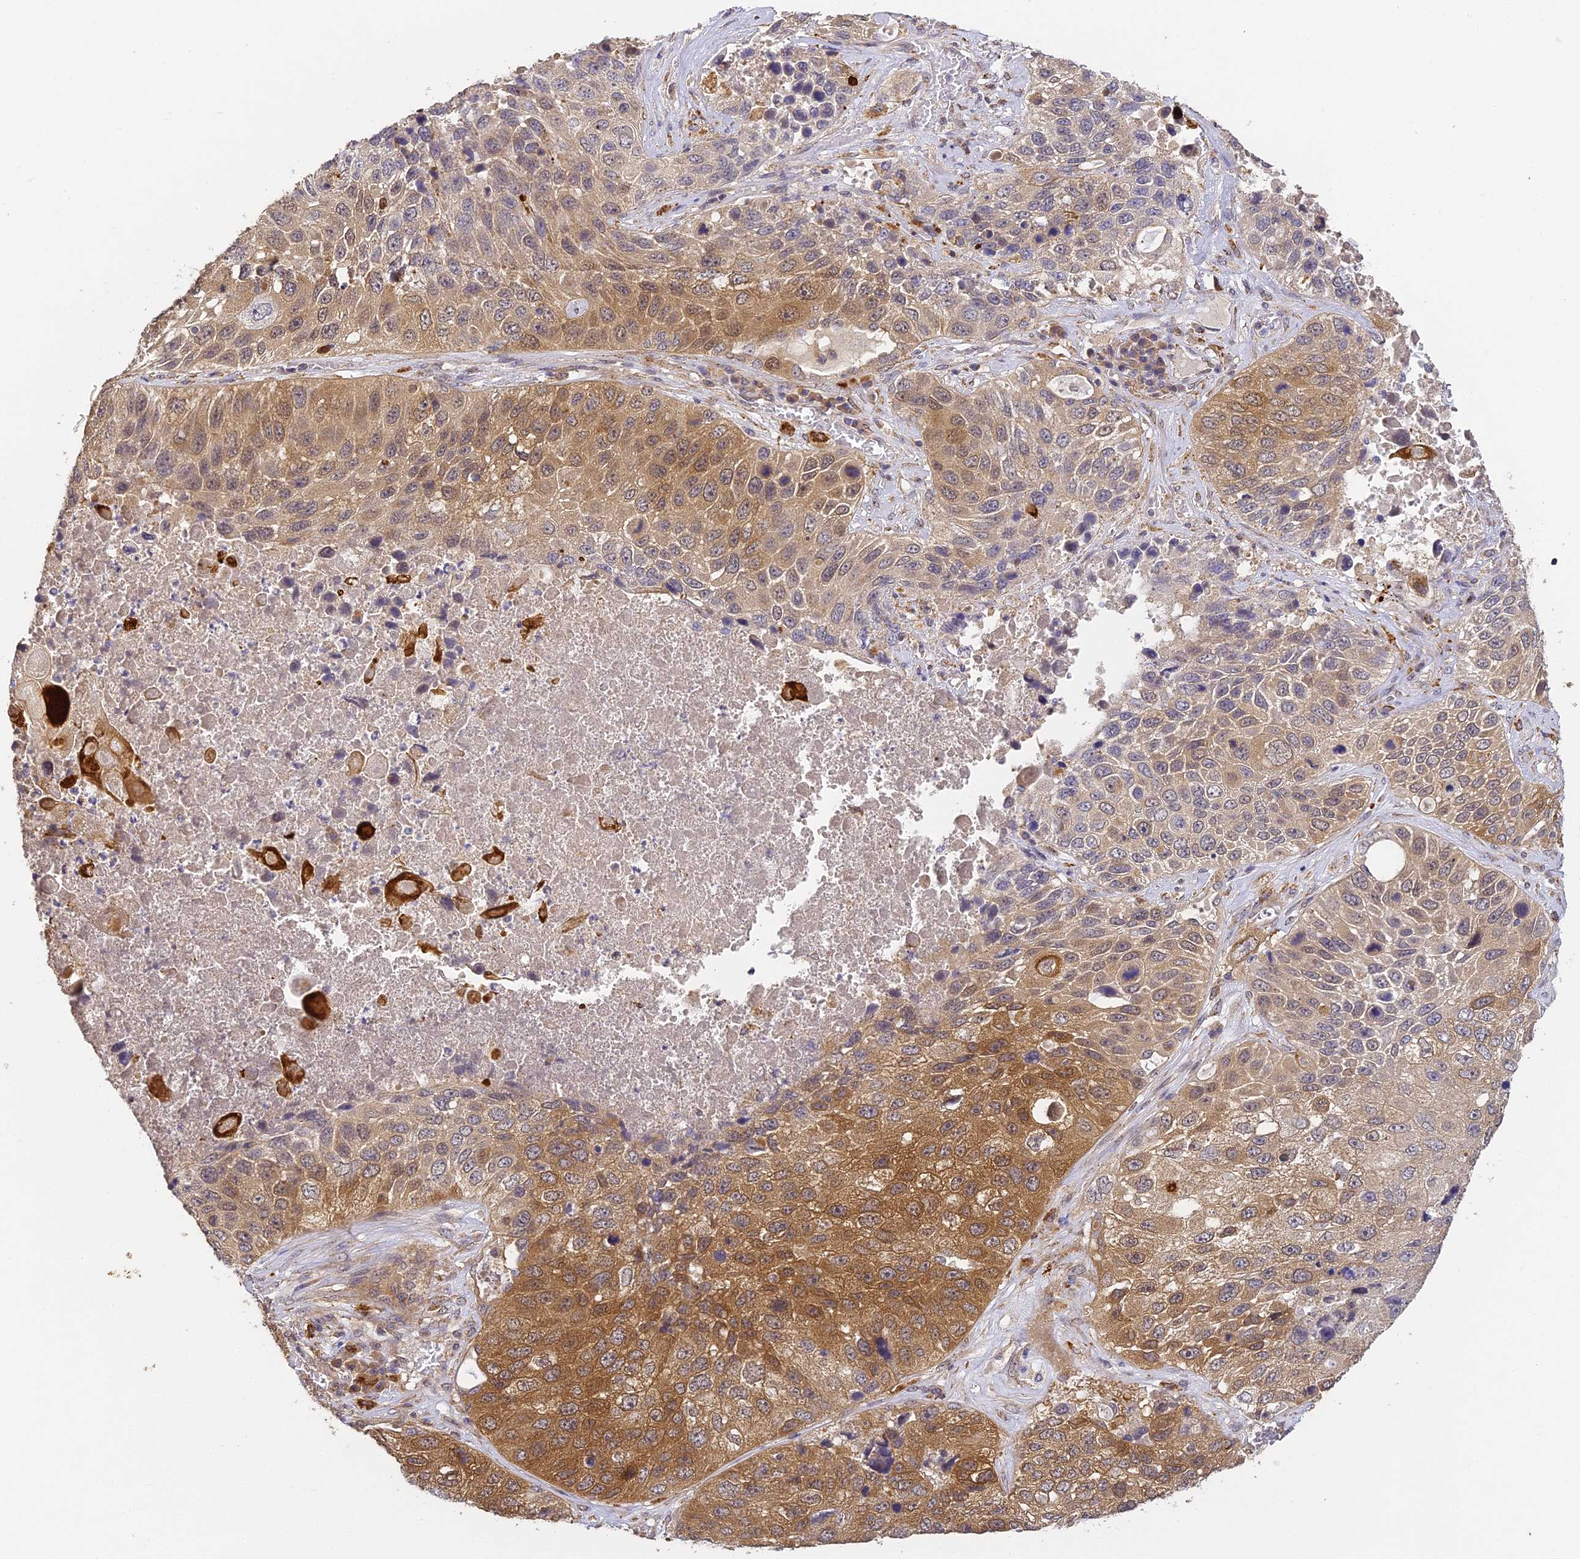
{"staining": {"intensity": "moderate", "quantity": ">75%", "location": "cytoplasmic/membranous,nuclear"}, "tissue": "lung cancer", "cell_type": "Tumor cells", "image_type": "cancer", "snomed": [{"axis": "morphology", "description": "Squamous cell carcinoma, NOS"}, {"axis": "topography", "description": "Lung"}], "caption": "A photomicrograph of human lung squamous cell carcinoma stained for a protein exhibits moderate cytoplasmic/membranous and nuclear brown staining in tumor cells.", "gene": "YAE1", "patient": {"sex": "male", "age": 61}}